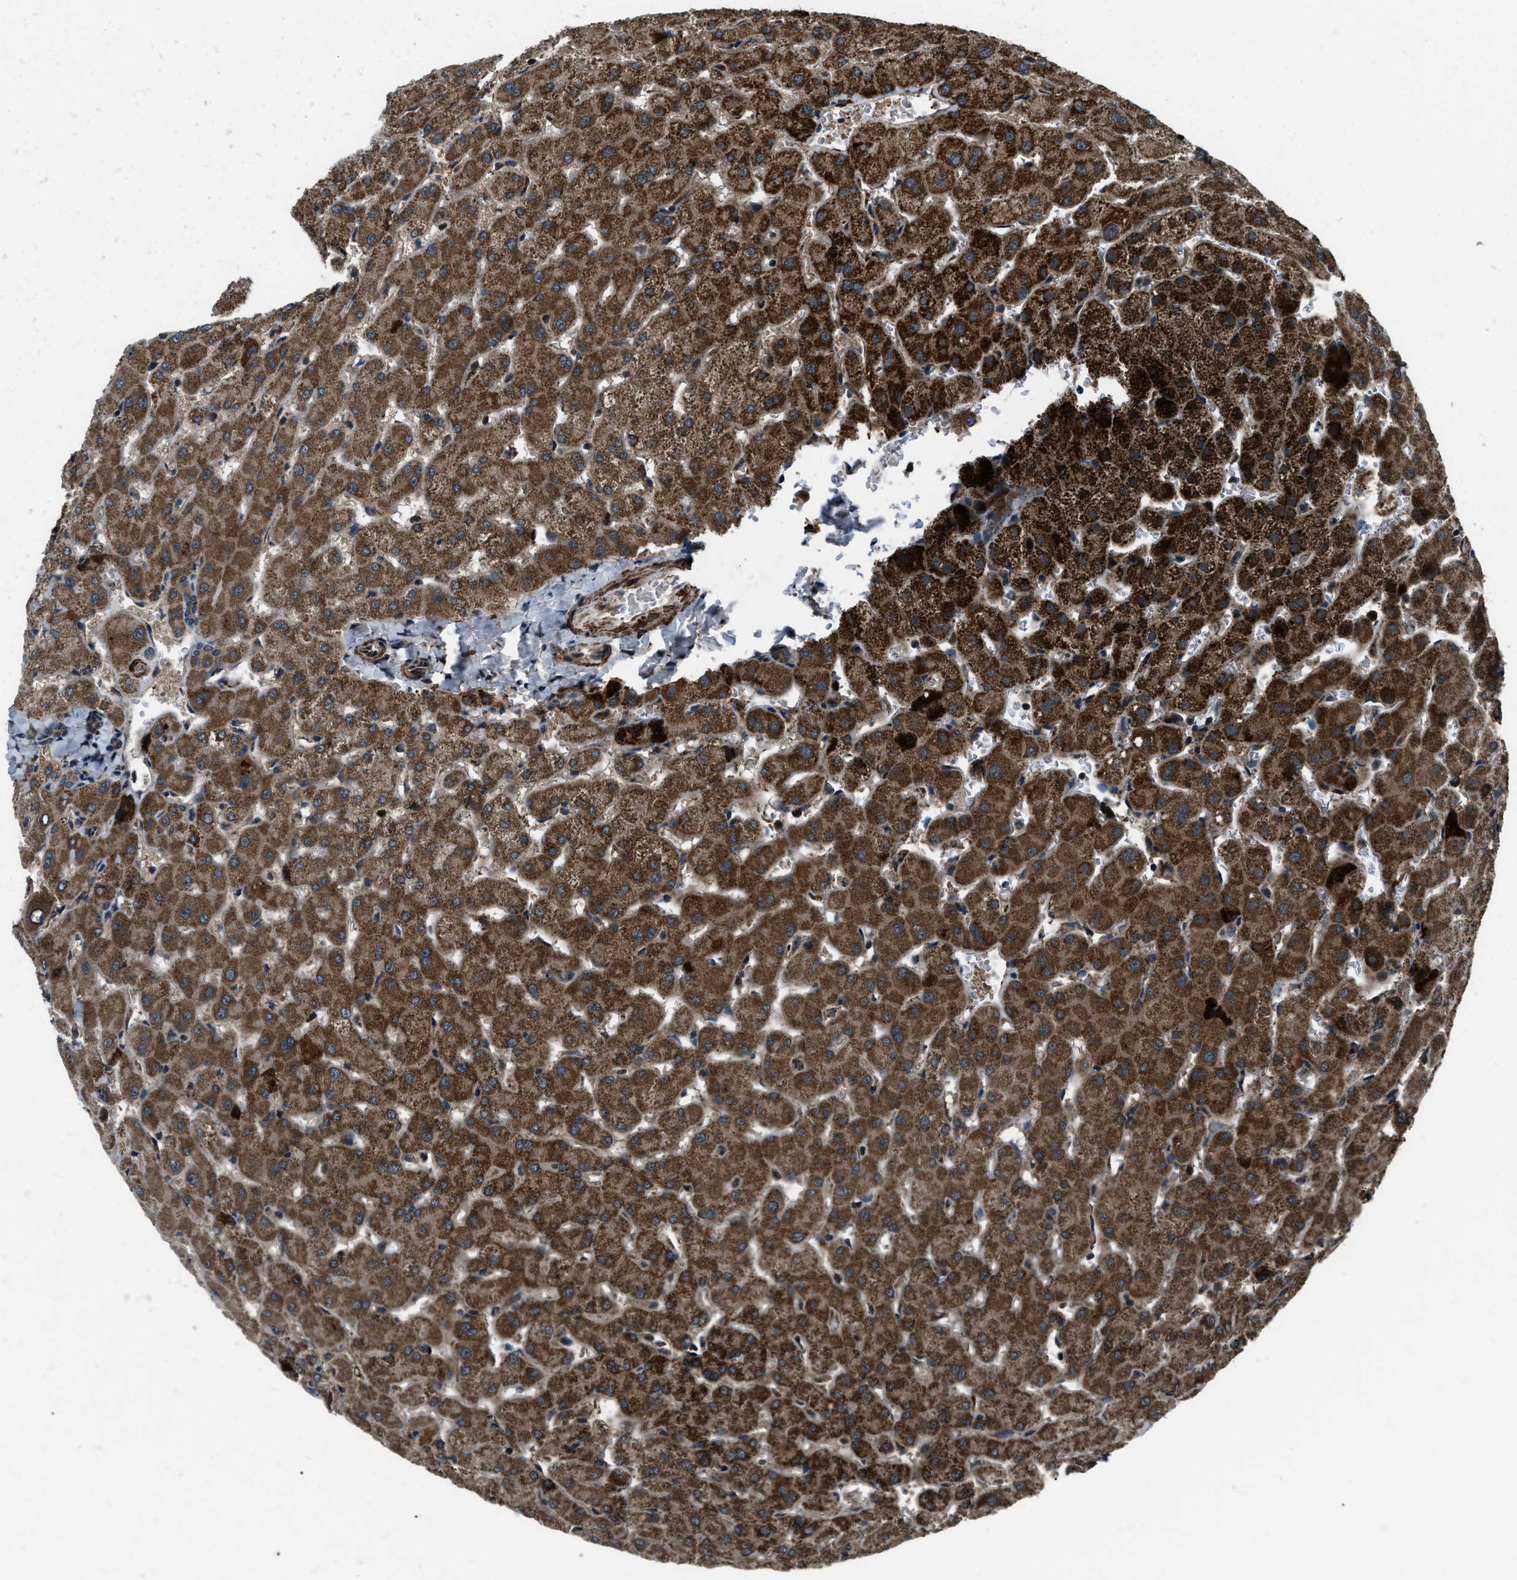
{"staining": {"intensity": "moderate", "quantity": ">75%", "location": "cytoplasmic/membranous"}, "tissue": "liver", "cell_type": "Cholangiocytes", "image_type": "normal", "snomed": [{"axis": "morphology", "description": "Normal tissue, NOS"}, {"axis": "topography", "description": "Liver"}], "caption": "This photomicrograph exhibits immunohistochemistry staining of benign human liver, with medium moderate cytoplasmic/membranous staining in approximately >75% of cholangiocytes.", "gene": "IRAK4", "patient": {"sex": "female", "age": 63}}